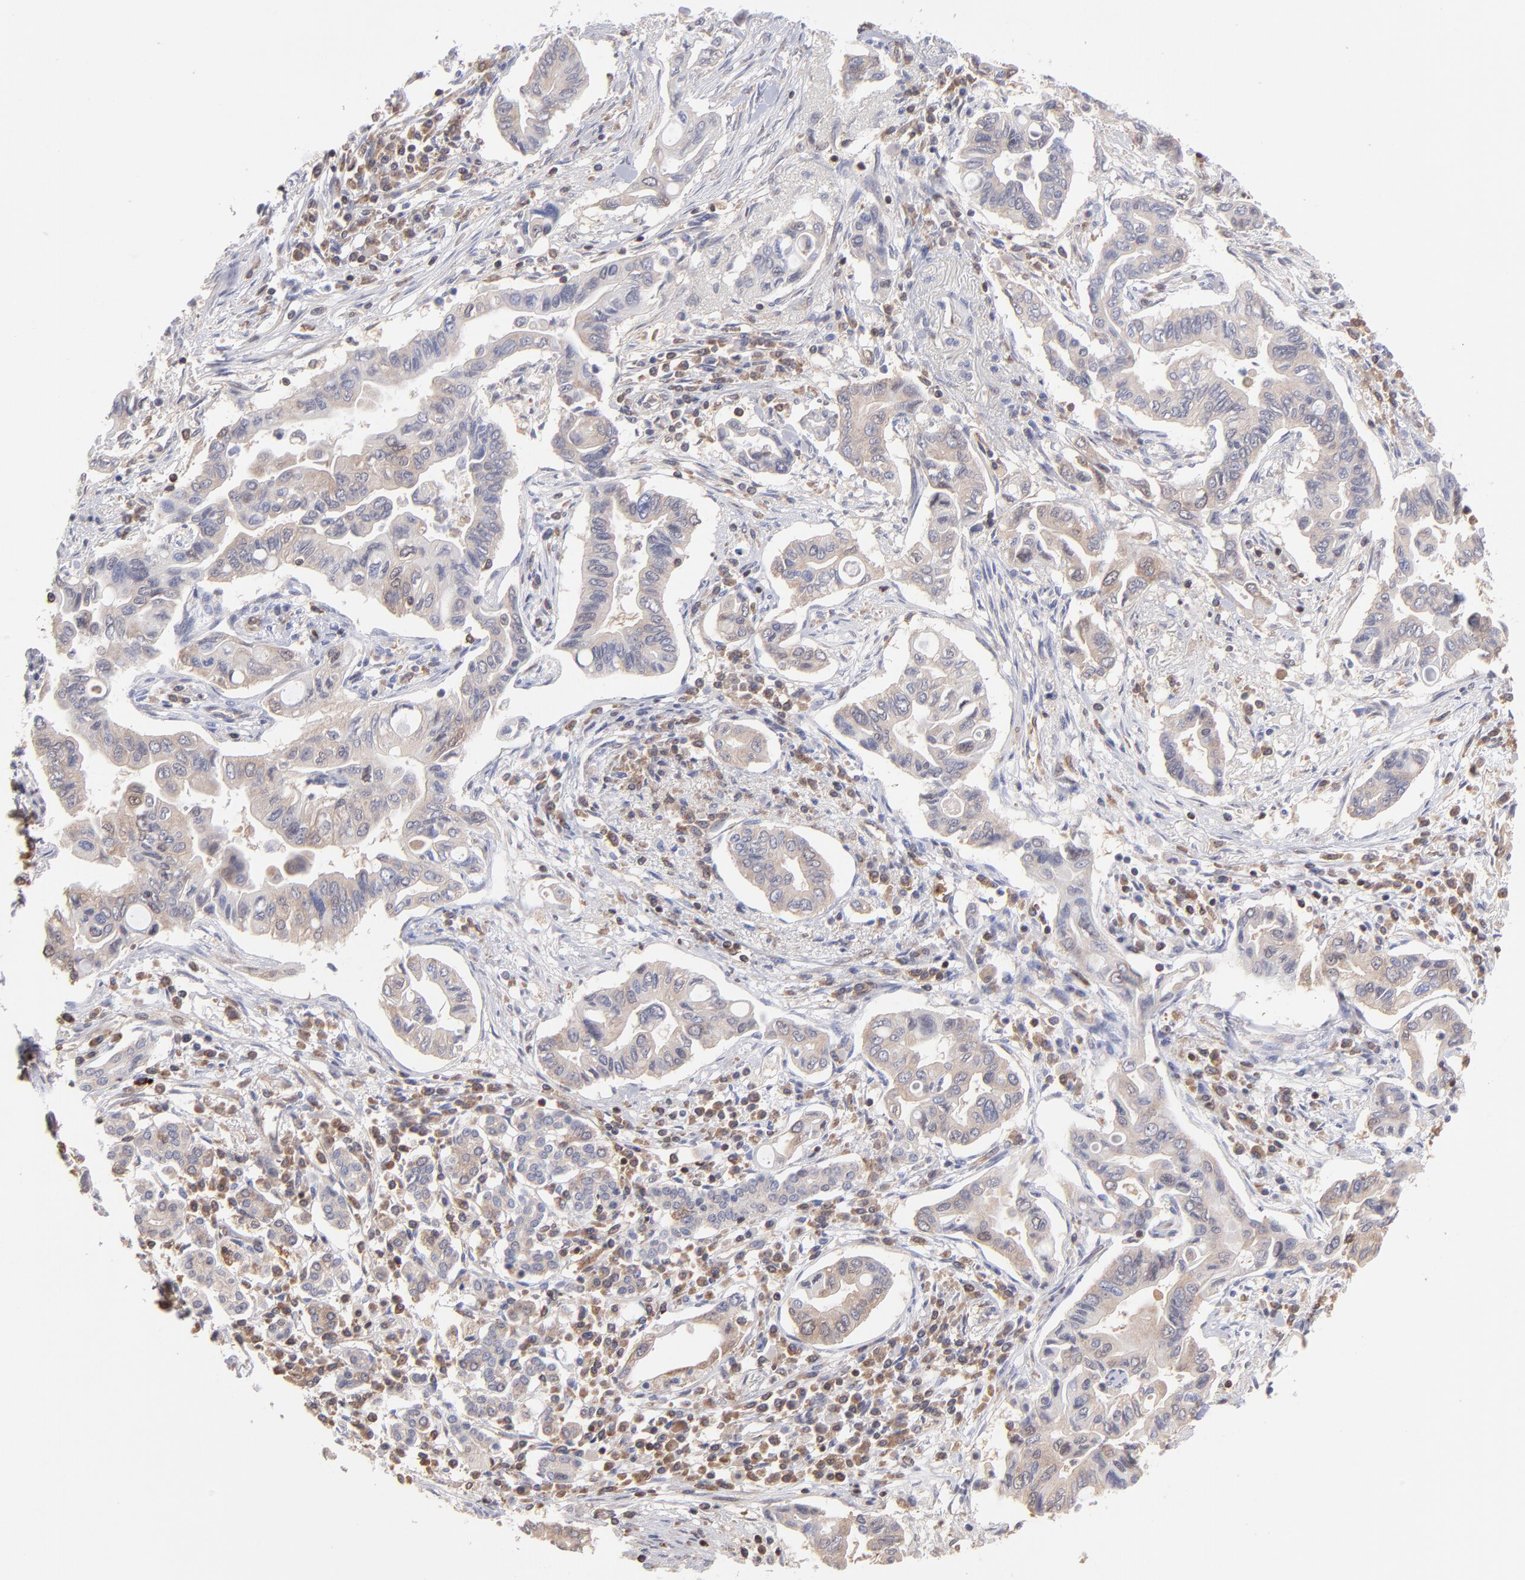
{"staining": {"intensity": "weak", "quantity": ">75%", "location": "cytoplasmic/membranous"}, "tissue": "pancreatic cancer", "cell_type": "Tumor cells", "image_type": "cancer", "snomed": [{"axis": "morphology", "description": "Adenocarcinoma, NOS"}, {"axis": "topography", "description": "Pancreas"}], "caption": "An image showing weak cytoplasmic/membranous staining in approximately >75% of tumor cells in pancreatic cancer (adenocarcinoma), as visualized by brown immunohistochemical staining.", "gene": "MAPRE1", "patient": {"sex": "female", "age": 57}}